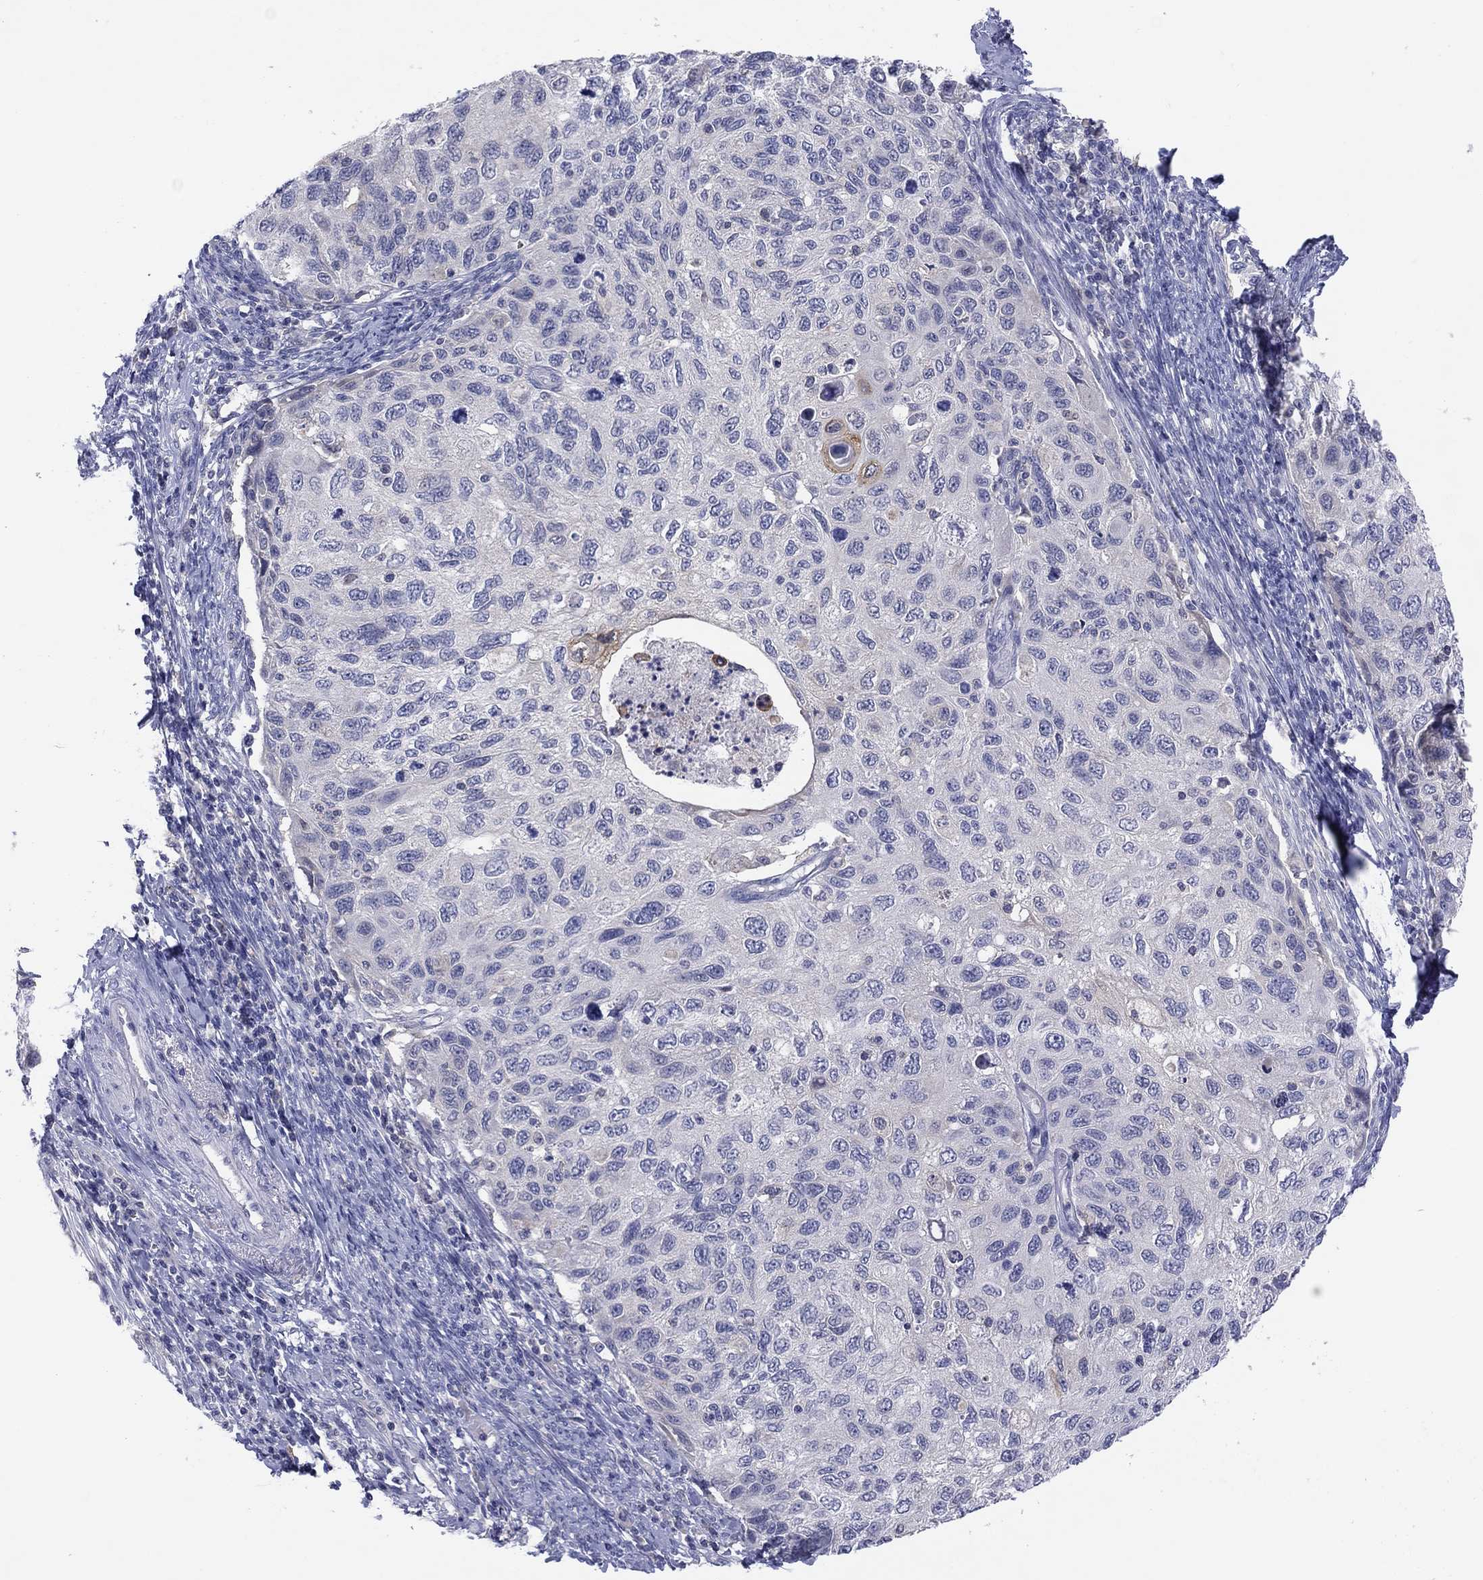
{"staining": {"intensity": "negative", "quantity": "none", "location": "none"}, "tissue": "cervical cancer", "cell_type": "Tumor cells", "image_type": "cancer", "snomed": [{"axis": "morphology", "description": "Squamous cell carcinoma, NOS"}, {"axis": "topography", "description": "Cervix"}], "caption": "An image of cervical cancer stained for a protein exhibits no brown staining in tumor cells. (DAB (3,3'-diaminobenzidine) immunohistochemistry (IHC), high magnification).", "gene": "CYP2B6", "patient": {"sex": "female", "age": 70}}